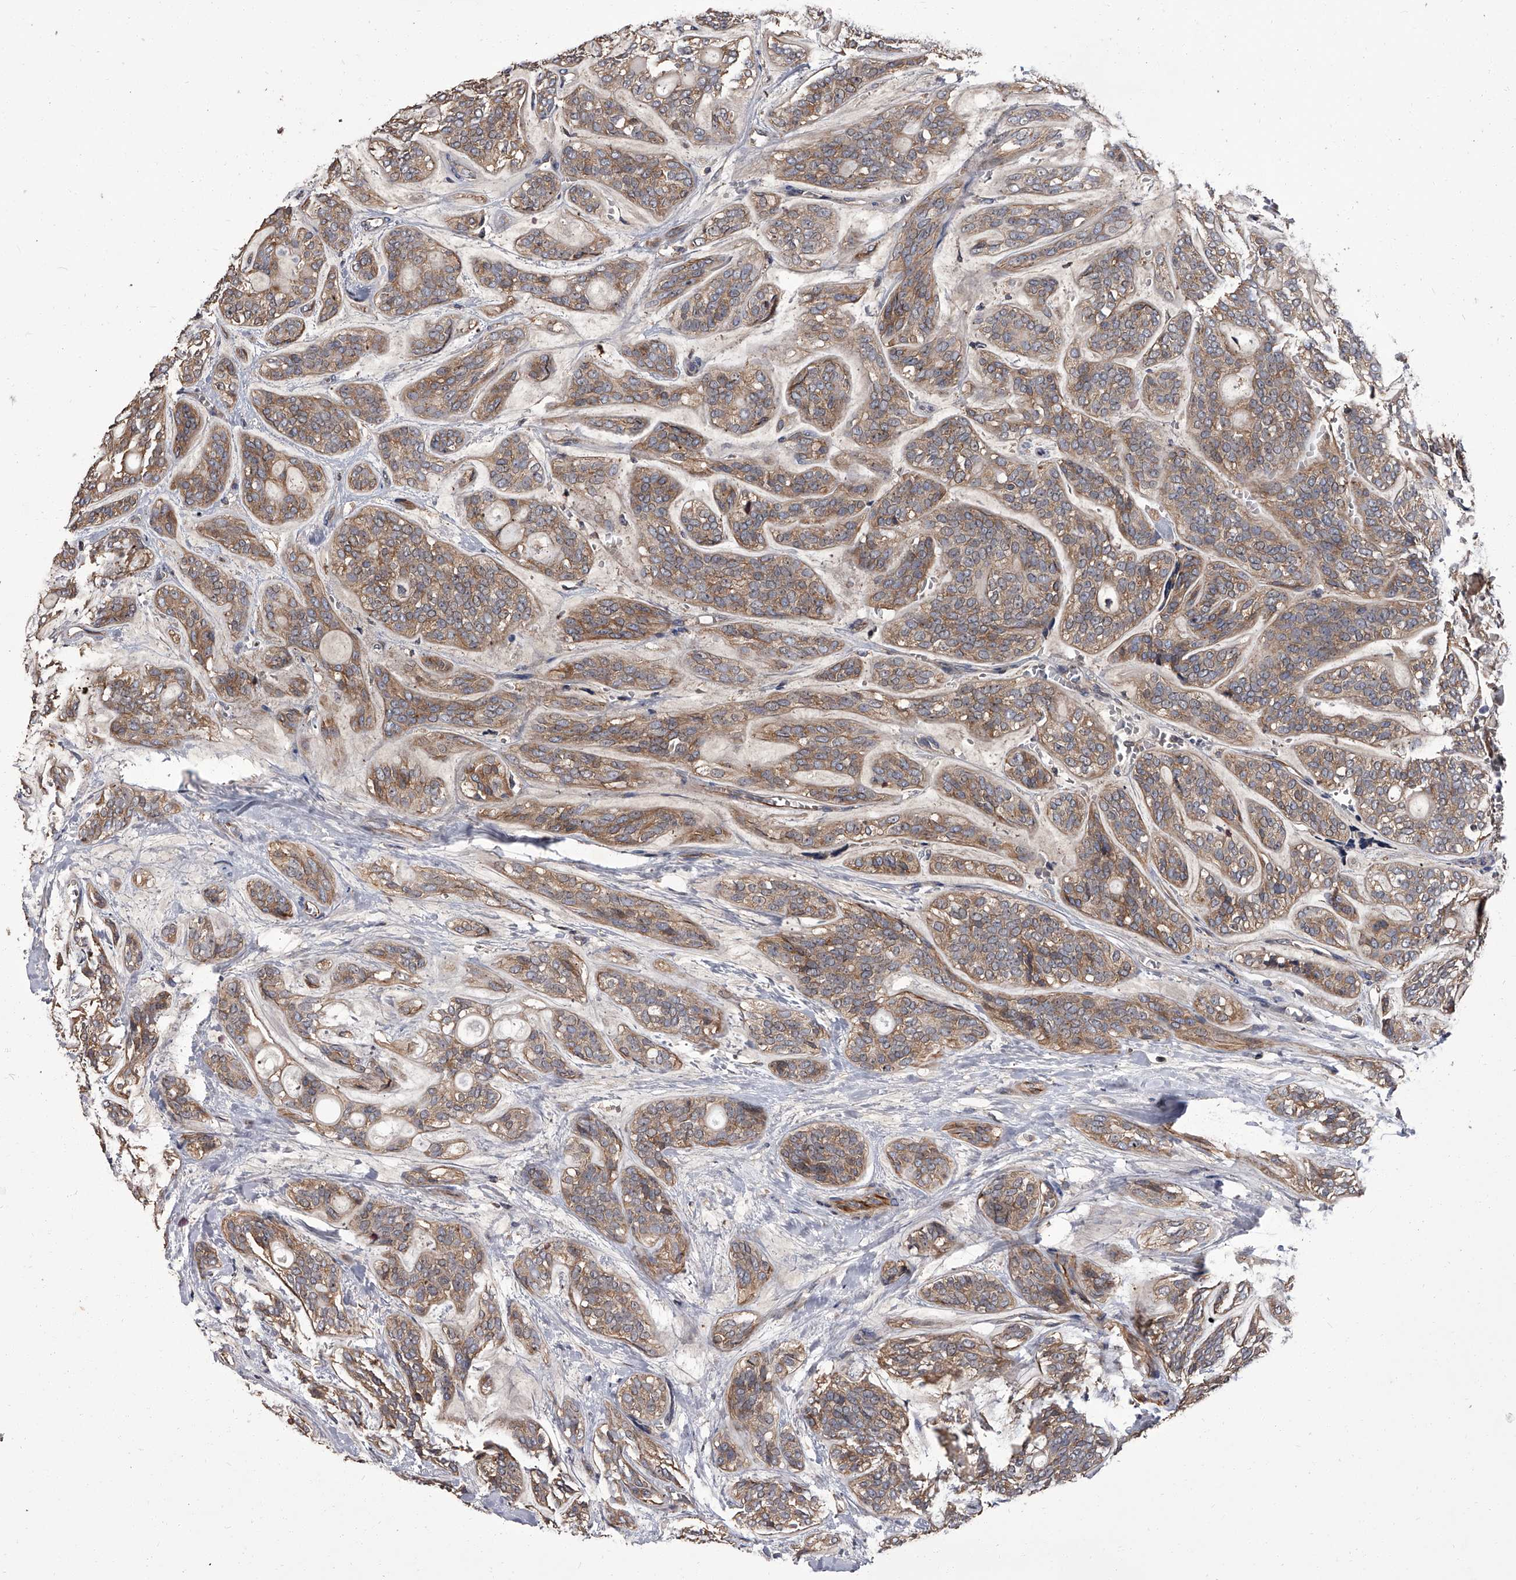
{"staining": {"intensity": "moderate", "quantity": ">75%", "location": "cytoplasmic/membranous"}, "tissue": "head and neck cancer", "cell_type": "Tumor cells", "image_type": "cancer", "snomed": [{"axis": "morphology", "description": "Adenocarcinoma, NOS"}, {"axis": "topography", "description": "Head-Neck"}], "caption": "Head and neck cancer (adenocarcinoma) stained with a brown dye exhibits moderate cytoplasmic/membranous positive expression in about >75% of tumor cells.", "gene": "STK36", "patient": {"sex": "male", "age": 66}}